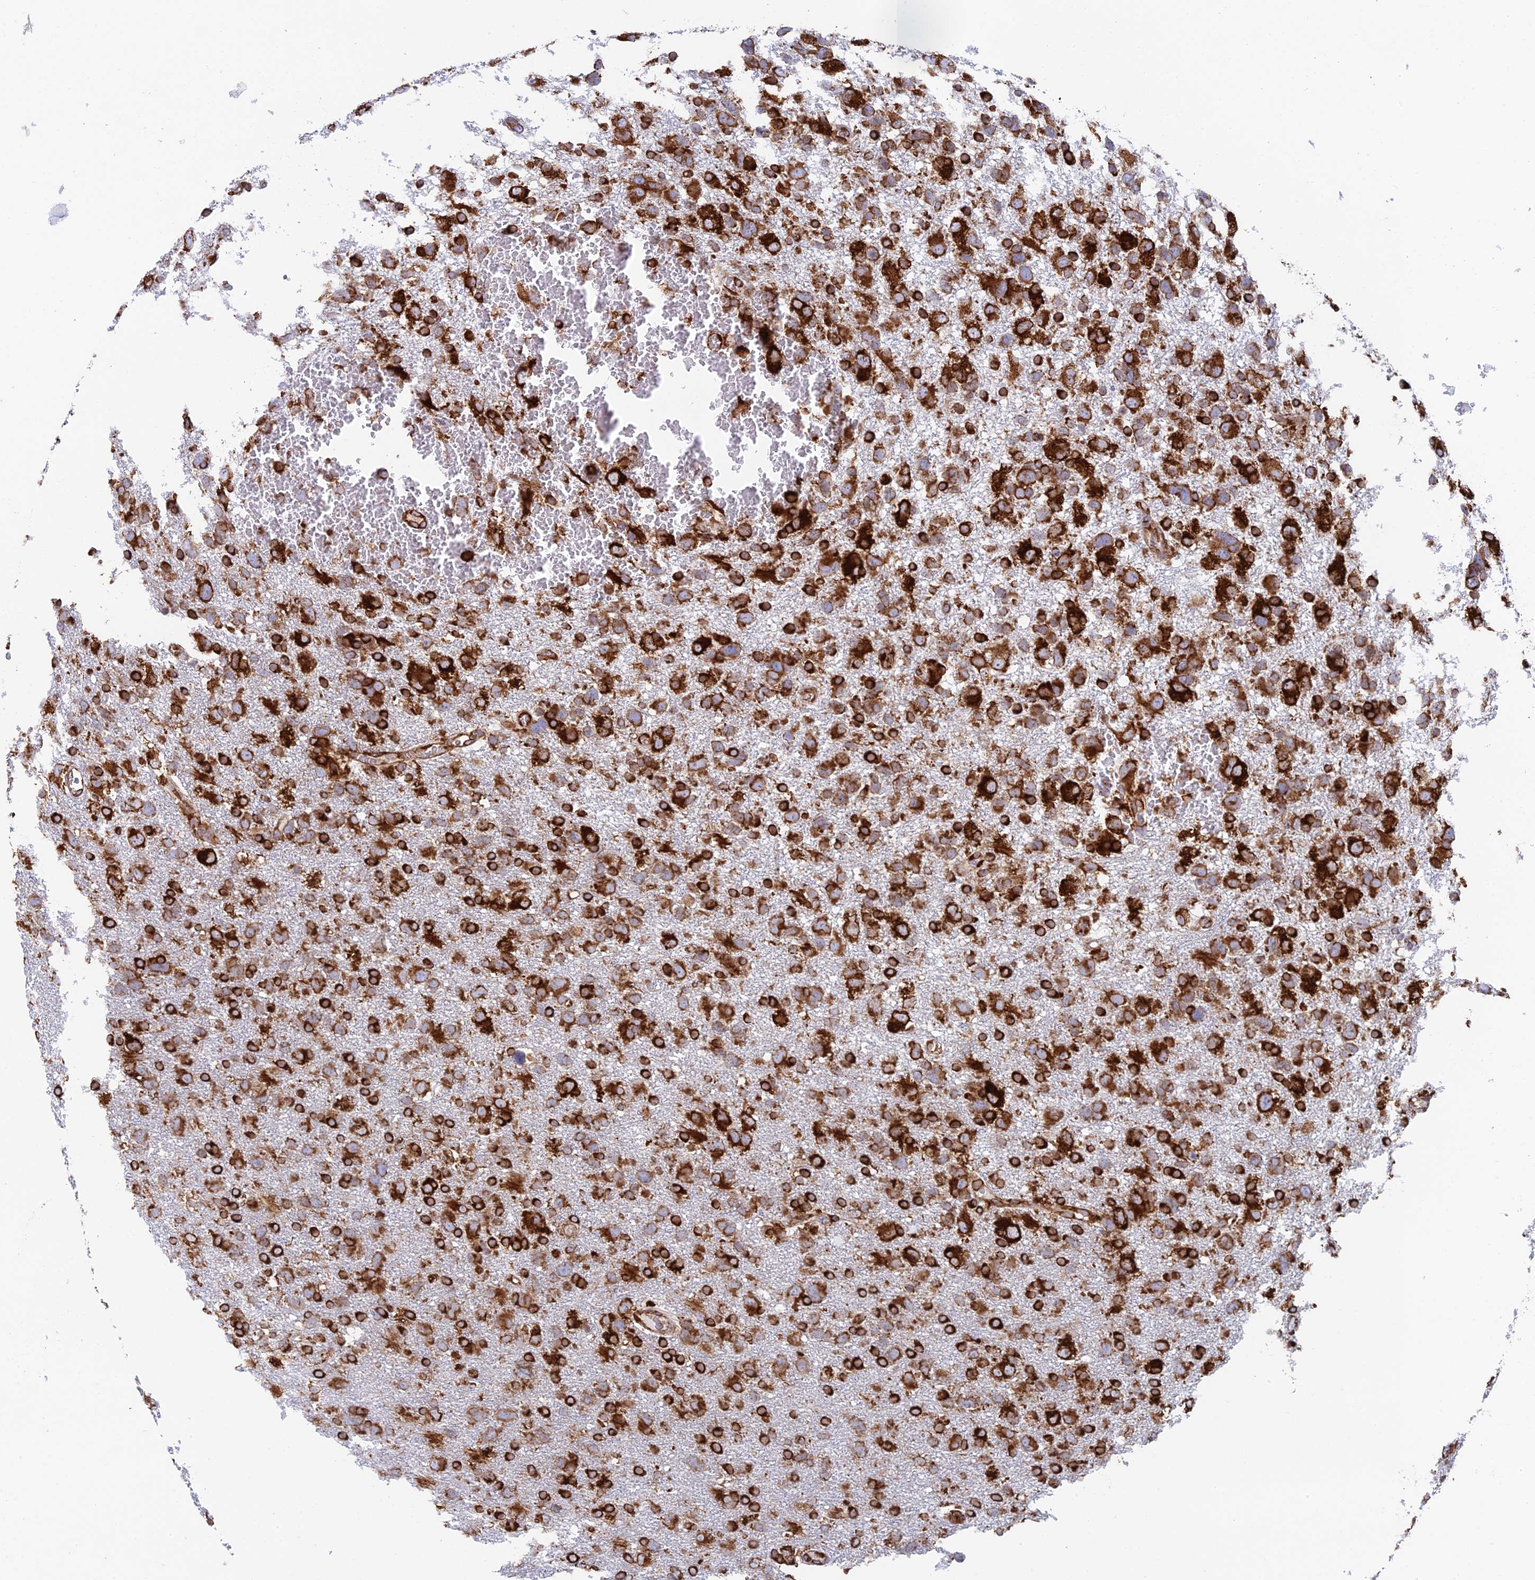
{"staining": {"intensity": "strong", "quantity": ">75%", "location": "cytoplasmic/membranous"}, "tissue": "glioma", "cell_type": "Tumor cells", "image_type": "cancer", "snomed": [{"axis": "morphology", "description": "Glioma, malignant, High grade"}, {"axis": "topography", "description": "Brain"}], "caption": "This is an image of IHC staining of glioma, which shows strong staining in the cytoplasmic/membranous of tumor cells.", "gene": "CCDC69", "patient": {"sex": "male", "age": 61}}